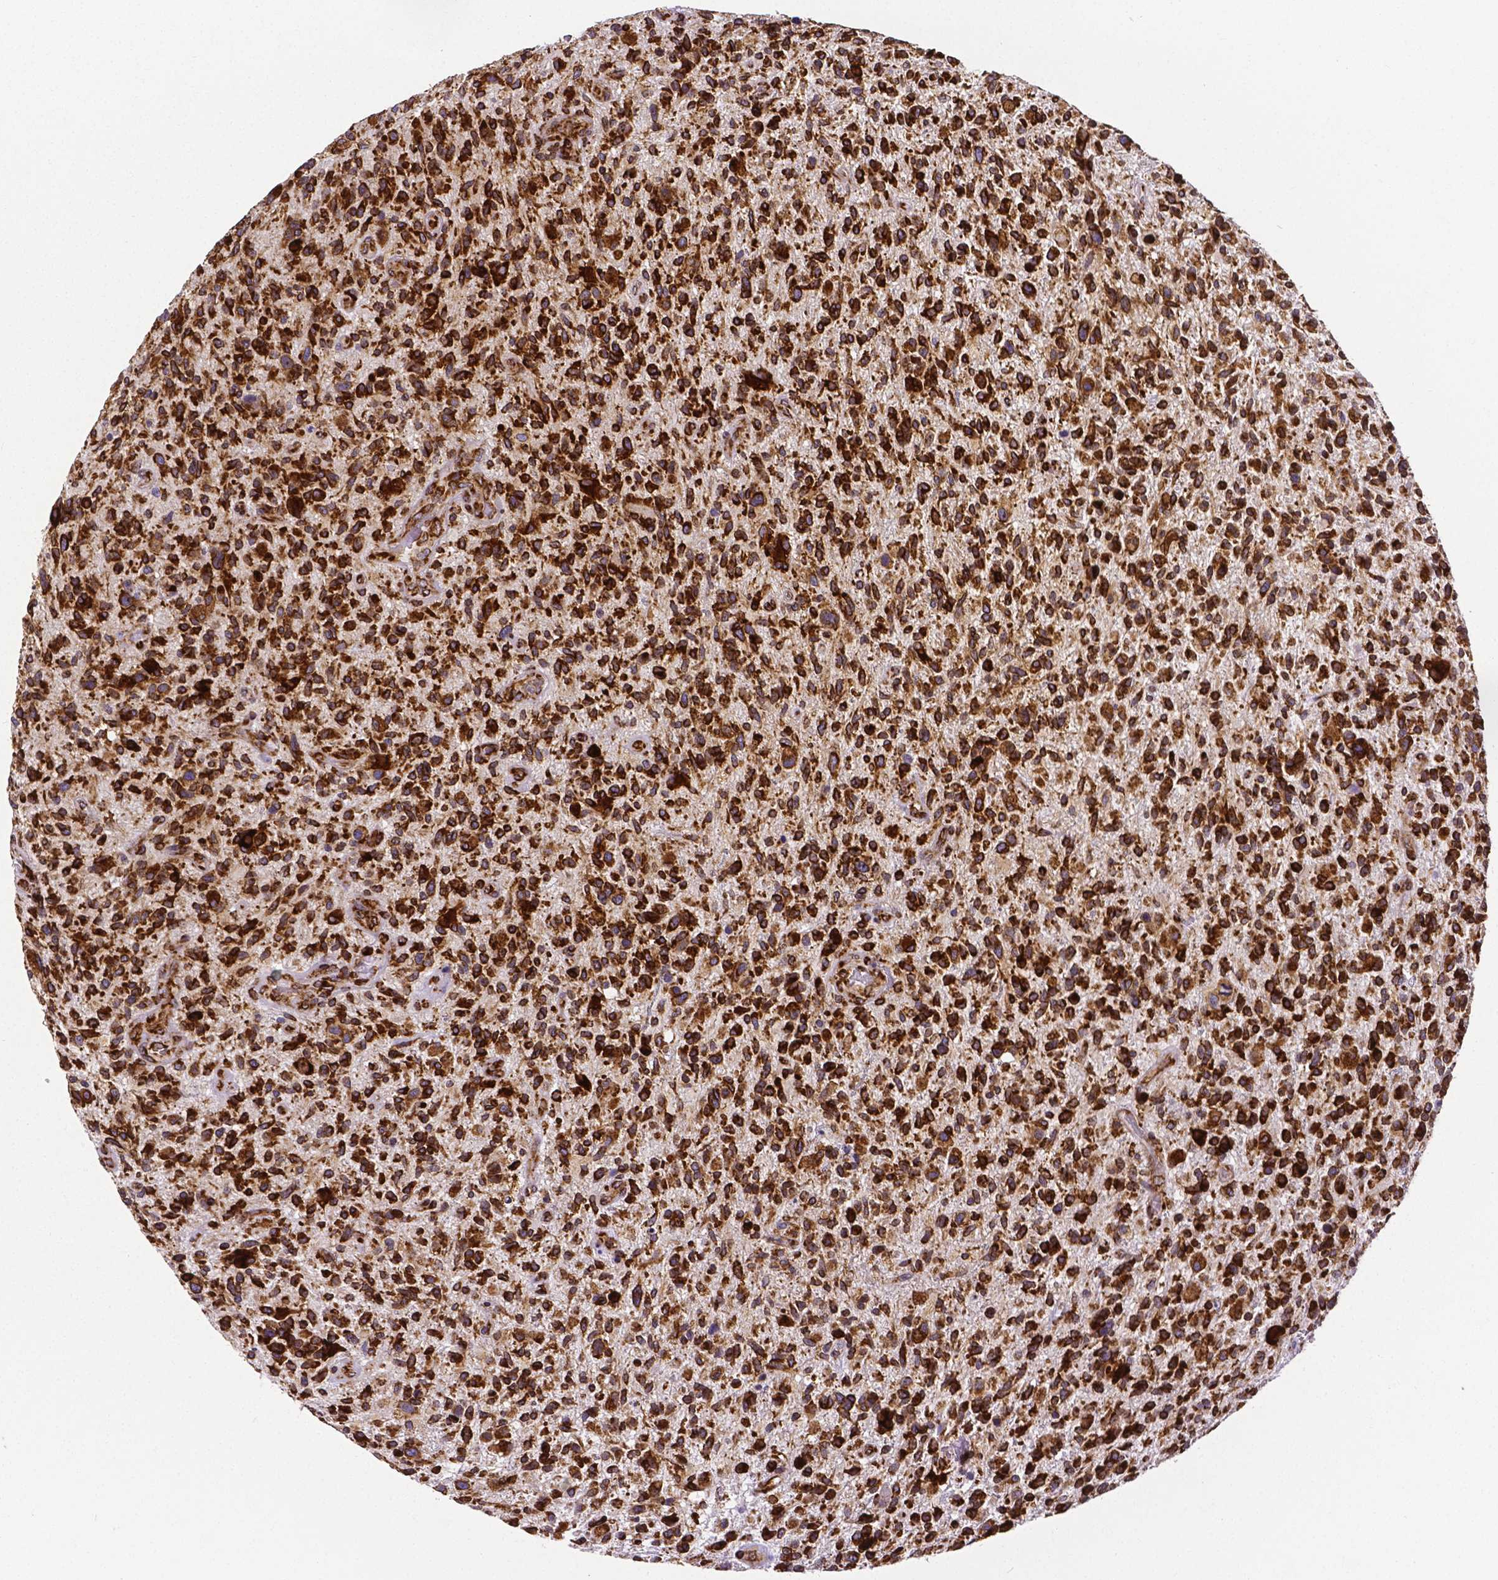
{"staining": {"intensity": "strong", "quantity": ">75%", "location": "cytoplasmic/membranous"}, "tissue": "glioma", "cell_type": "Tumor cells", "image_type": "cancer", "snomed": [{"axis": "morphology", "description": "Glioma, malignant, High grade"}, {"axis": "topography", "description": "Brain"}], "caption": "Strong cytoplasmic/membranous expression is appreciated in approximately >75% of tumor cells in high-grade glioma (malignant). Nuclei are stained in blue.", "gene": "MTDH", "patient": {"sex": "male", "age": 47}}